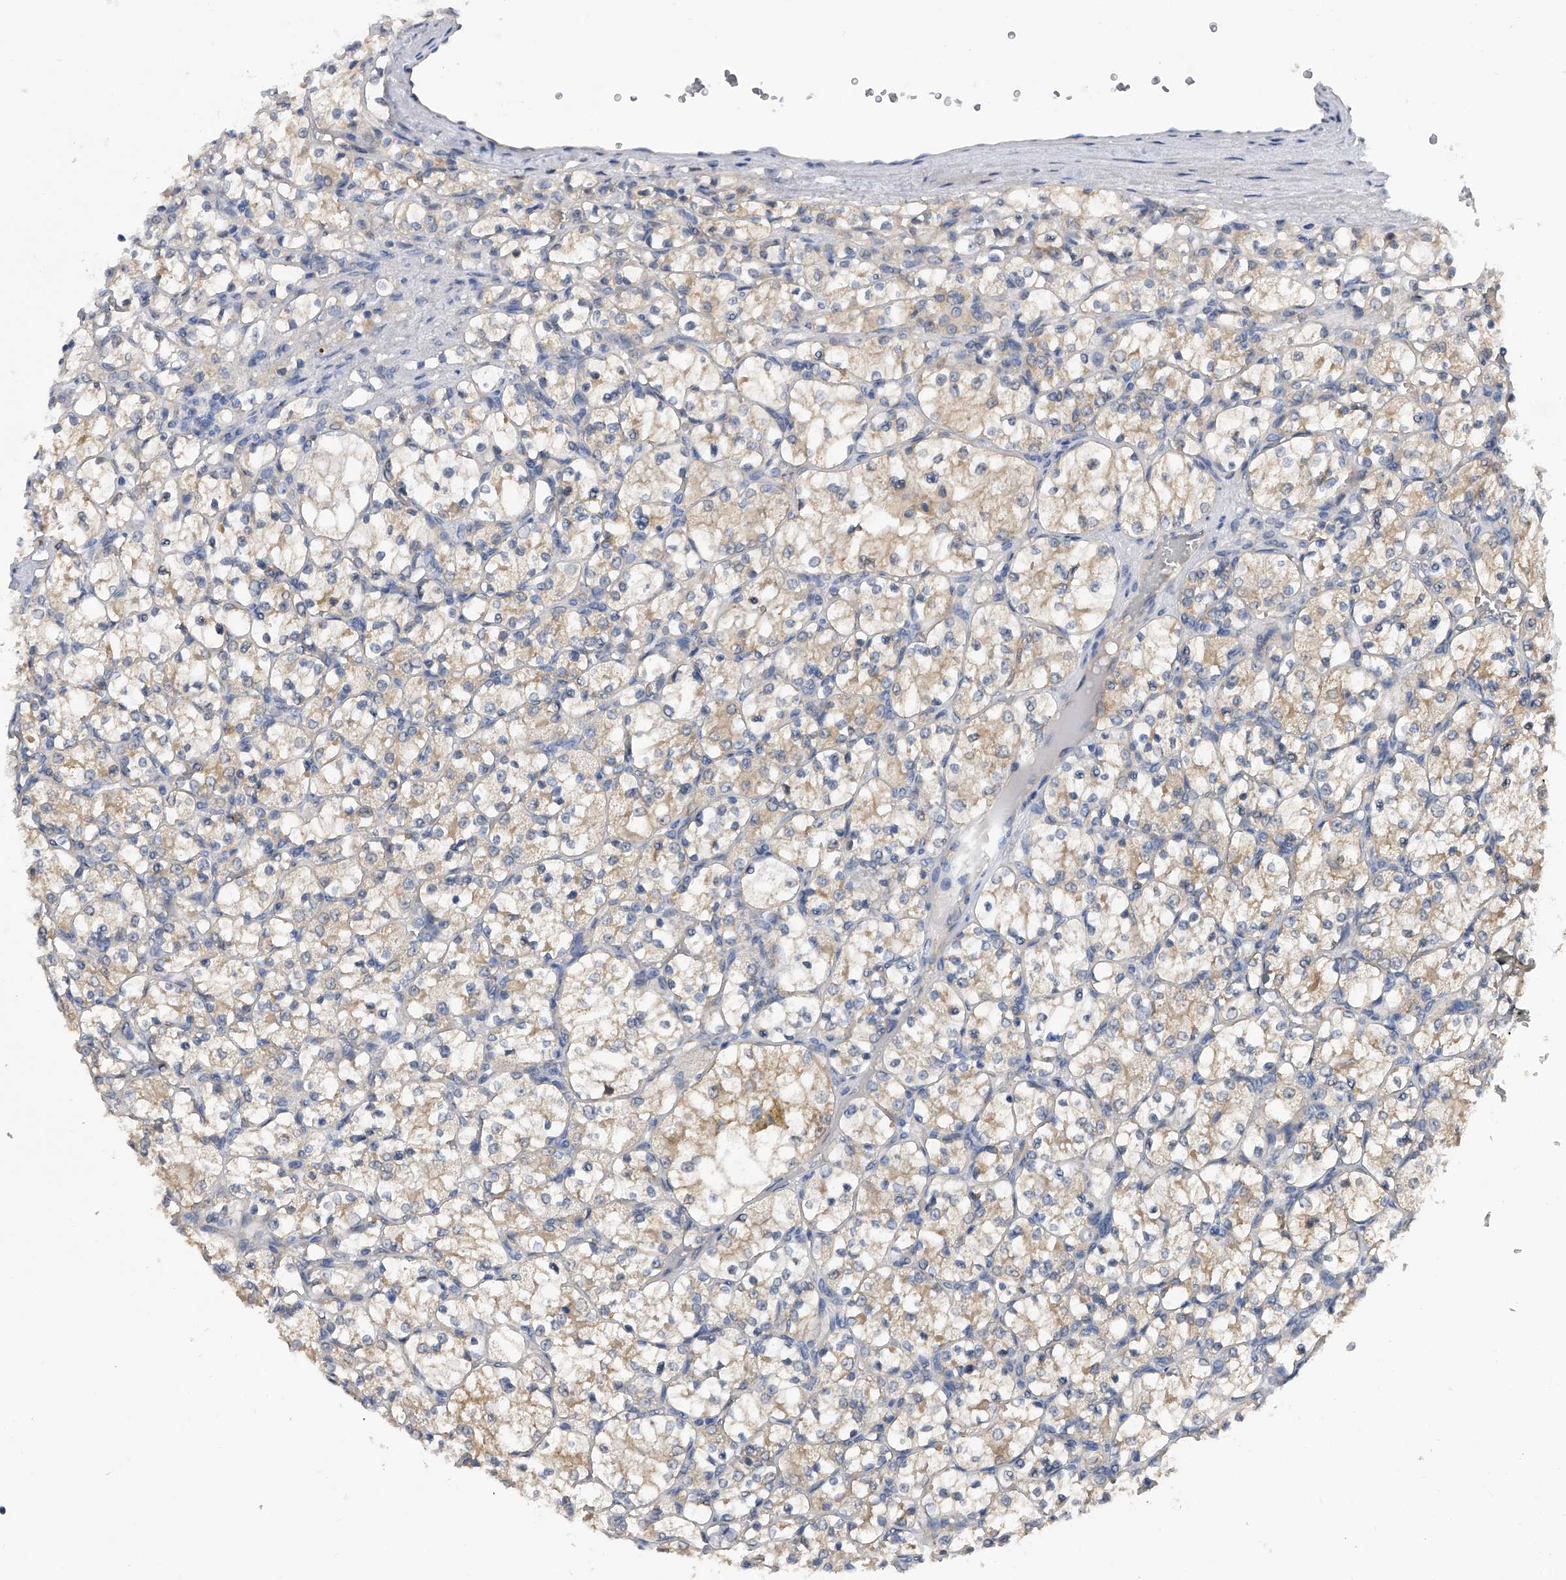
{"staining": {"intensity": "weak", "quantity": ">75%", "location": "cytoplasmic/membranous"}, "tissue": "renal cancer", "cell_type": "Tumor cells", "image_type": "cancer", "snomed": [{"axis": "morphology", "description": "Adenocarcinoma, NOS"}, {"axis": "topography", "description": "Kidney"}], "caption": "Protein staining shows weak cytoplasmic/membranous positivity in approximately >75% of tumor cells in adenocarcinoma (renal).", "gene": "PGM3", "patient": {"sex": "female", "age": 69}}